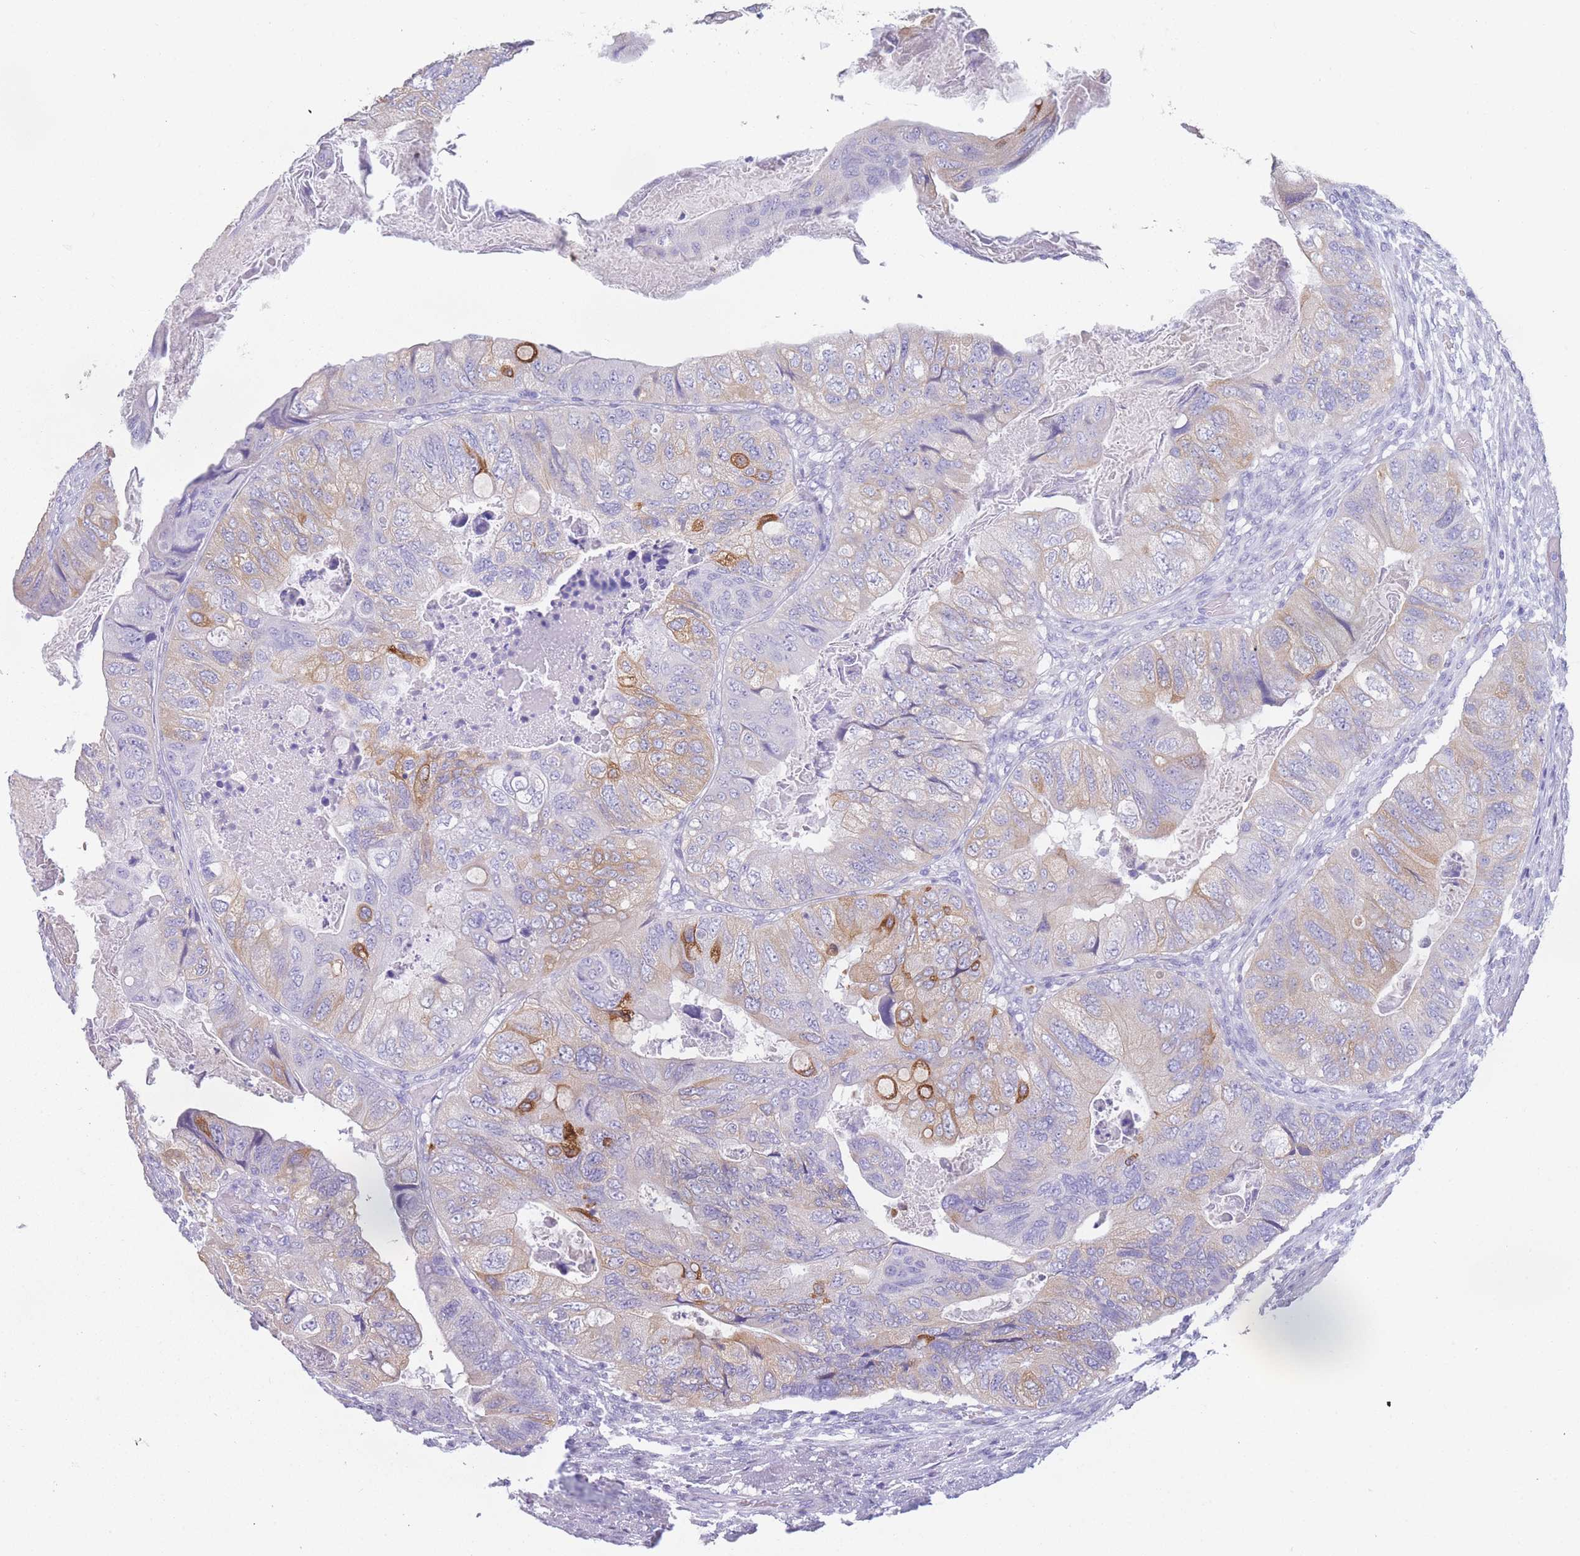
{"staining": {"intensity": "strong", "quantity": "<25%", "location": "cytoplasmic/membranous"}, "tissue": "colorectal cancer", "cell_type": "Tumor cells", "image_type": "cancer", "snomed": [{"axis": "morphology", "description": "Adenocarcinoma, NOS"}, {"axis": "topography", "description": "Rectum"}], "caption": "The photomicrograph displays staining of colorectal cancer (adenocarcinoma), revealing strong cytoplasmic/membranous protein expression (brown color) within tumor cells.", "gene": "ZNF627", "patient": {"sex": "male", "age": 63}}